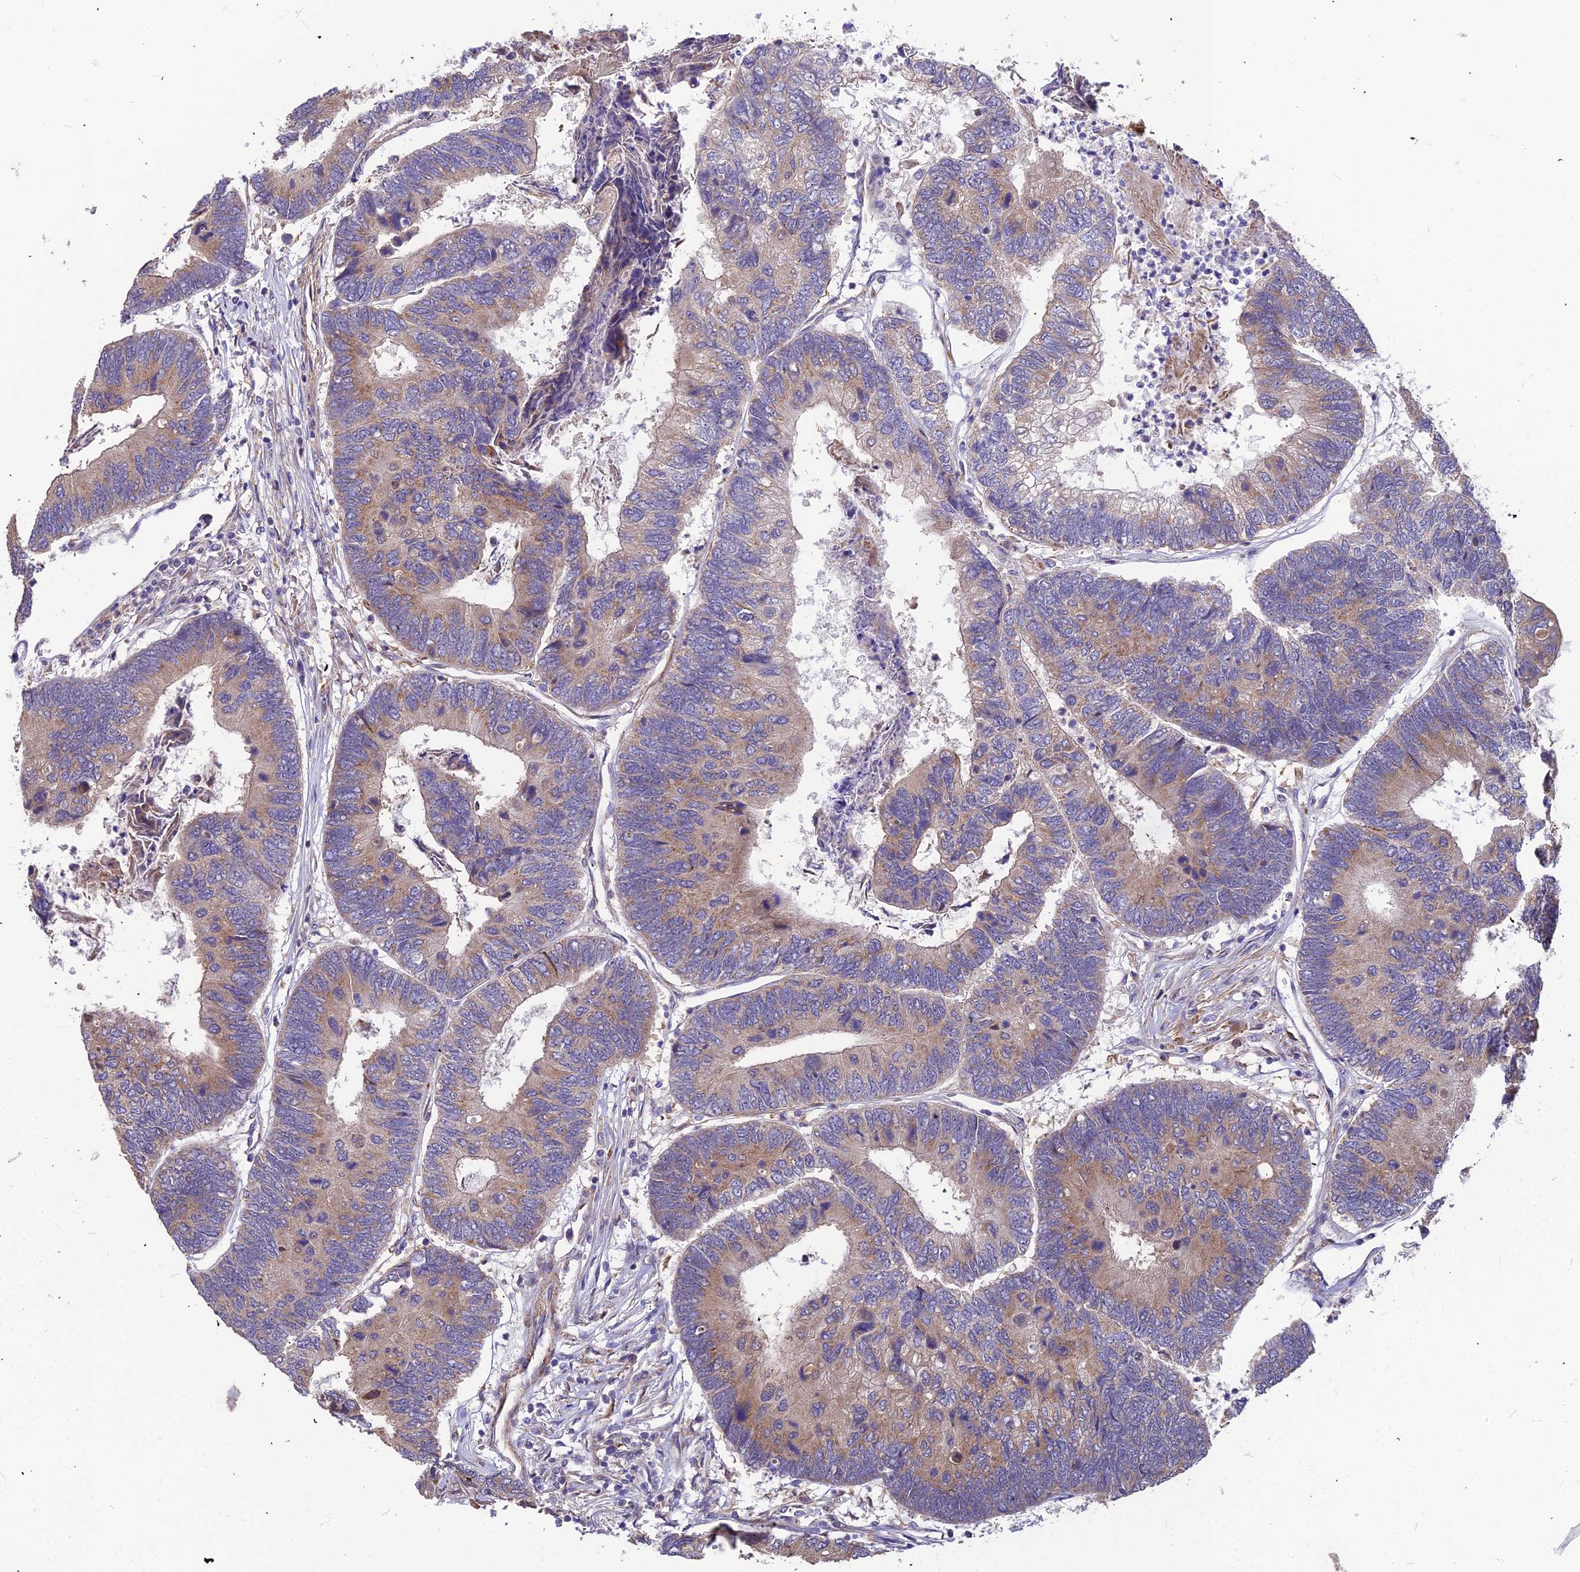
{"staining": {"intensity": "moderate", "quantity": "25%-75%", "location": "cytoplasmic/membranous"}, "tissue": "colorectal cancer", "cell_type": "Tumor cells", "image_type": "cancer", "snomed": [{"axis": "morphology", "description": "Adenocarcinoma, NOS"}, {"axis": "topography", "description": "Colon"}], "caption": "An IHC photomicrograph of tumor tissue is shown. Protein staining in brown labels moderate cytoplasmic/membranous positivity in adenocarcinoma (colorectal) within tumor cells.", "gene": "LEKR1", "patient": {"sex": "female", "age": 67}}